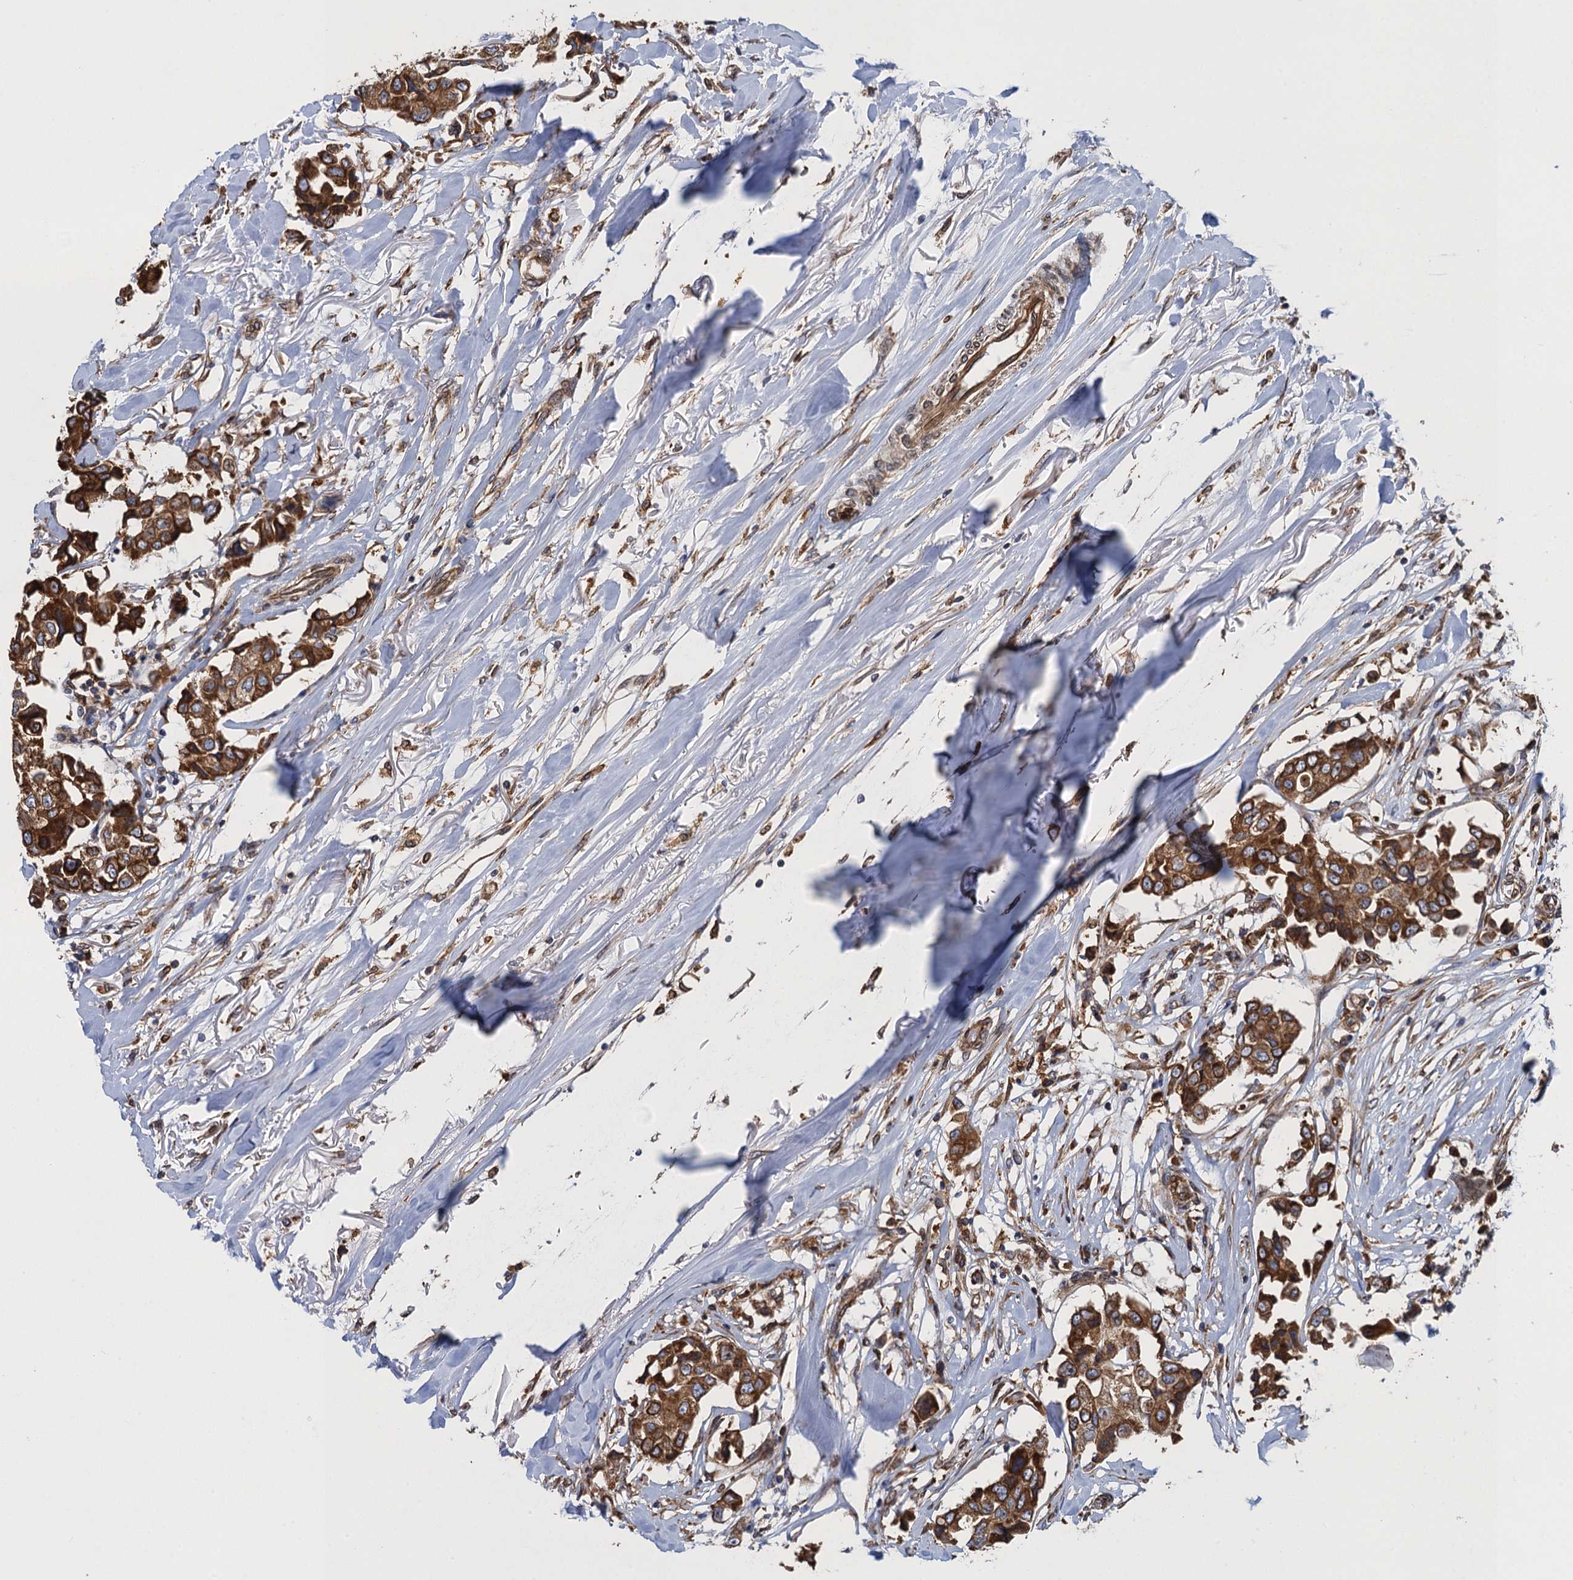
{"staining": {"intensity": "strong", "quantity": ">75%", "location": "cytoplasmic/membranous"}, "tissue": "breast cancer", "cell_type": "Tumor cells", "image_type": "cancer", "snomed": [{"axis": "morphology", "description": "Duct carcinoma"}, {"axis": "topography", "description": "Breast"}], "caption": "IHC (DAB (3,3'-diaminobenzidine)) staining of breast cancer (invasive ductal carcinoma) exhibits strong cytoplasmic/membranous protein staining in approximately >75% of tumor cells.", "gene": "ARMC5", "patient": {"sex": "female", "age": 80}}